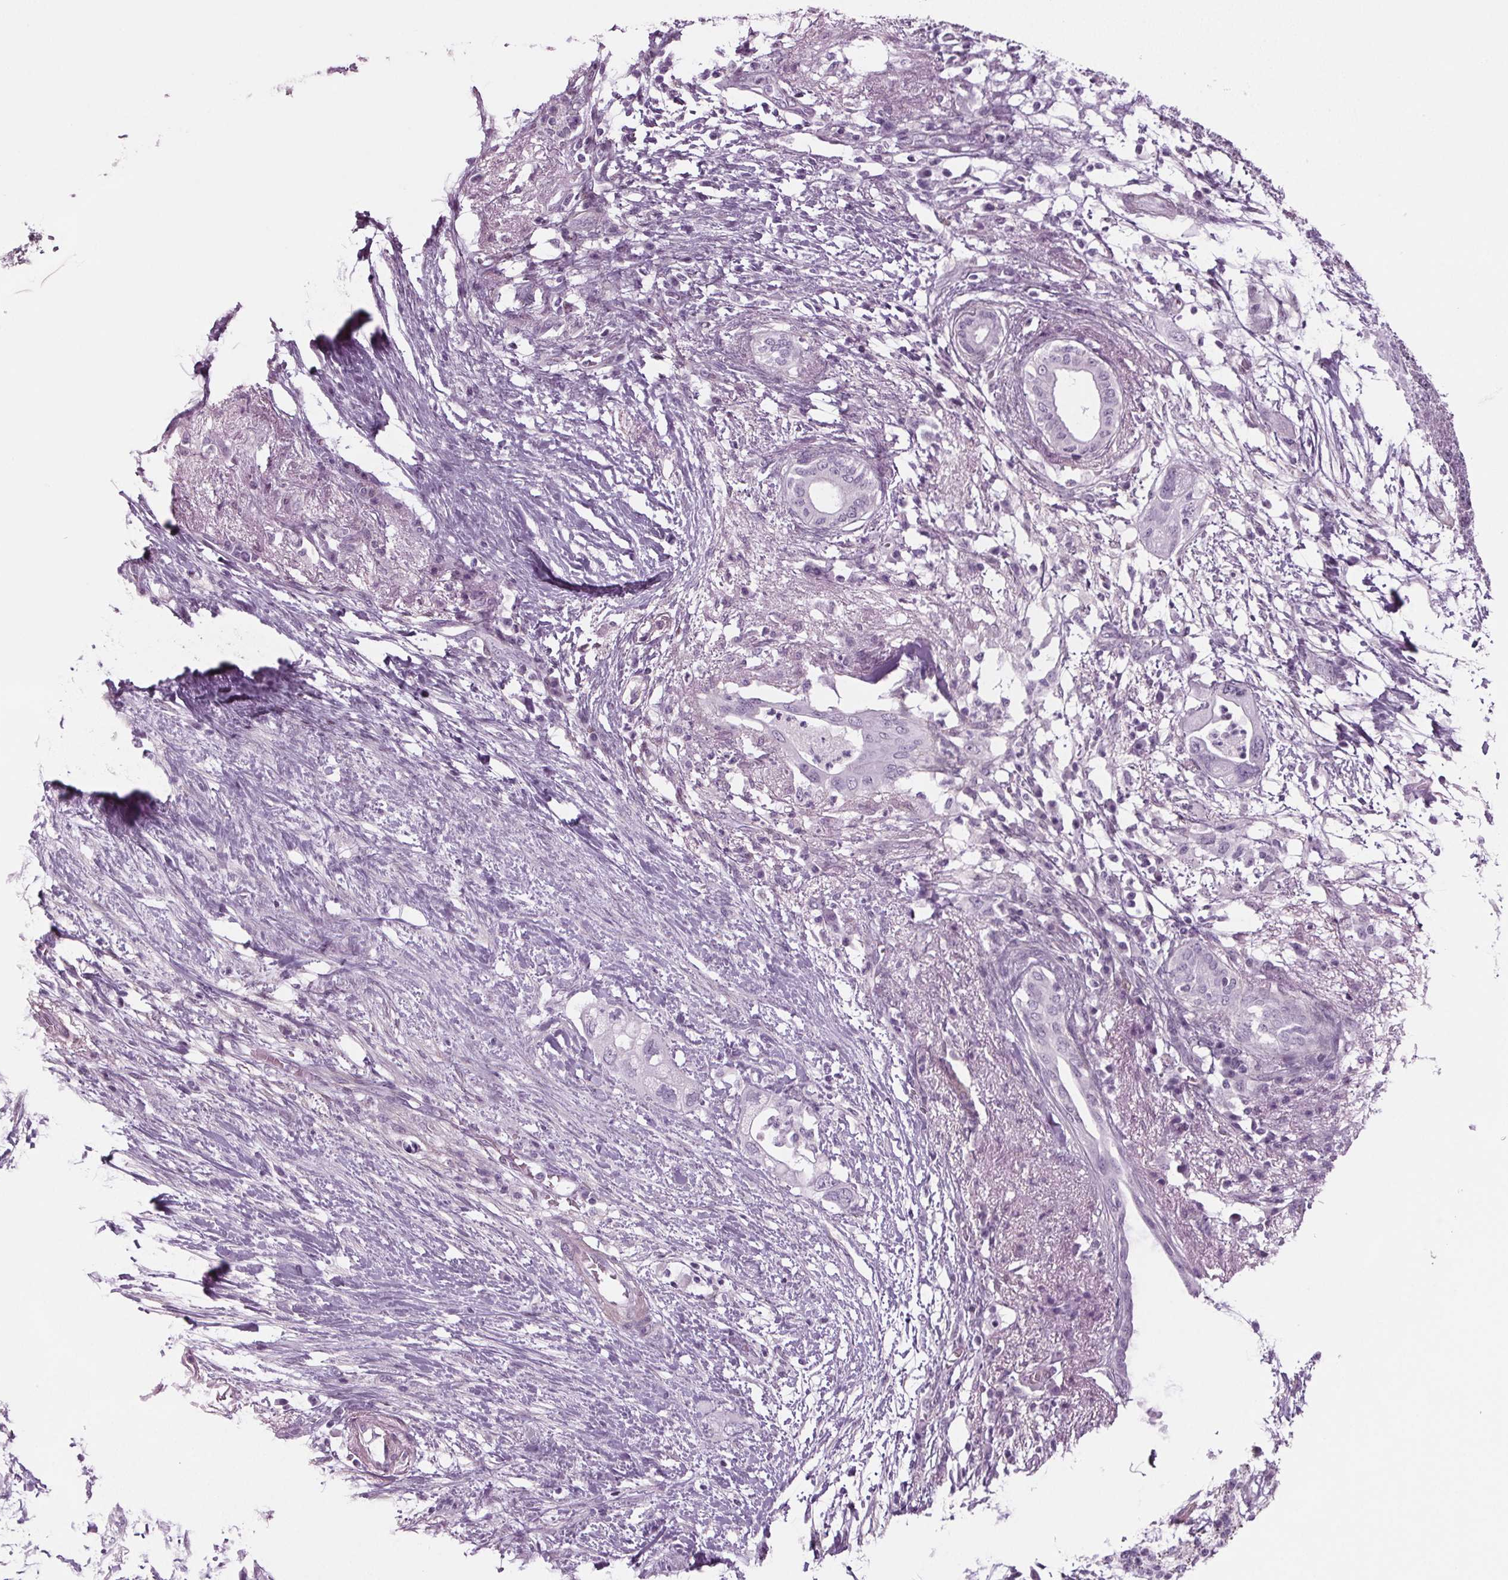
{"staining": {"intensity": "negative", "quantity": "none", "location": "none"}, "tissue": "pancreatic cancer", "cell_type": "Tumor cells", "image_type": "cancer", "snomed": [{"axis": "morphology", "description": "Adenocarcinoma, NOS"}, {"axis": "topography", "description": "Pancreas"}], "caption": "IHC of human adenocarcinoma (pancreatic) demonstrates no expression in tumor cells.", "gene": "BHLHE22", "patient": {"sex": "female", "age": 72}}